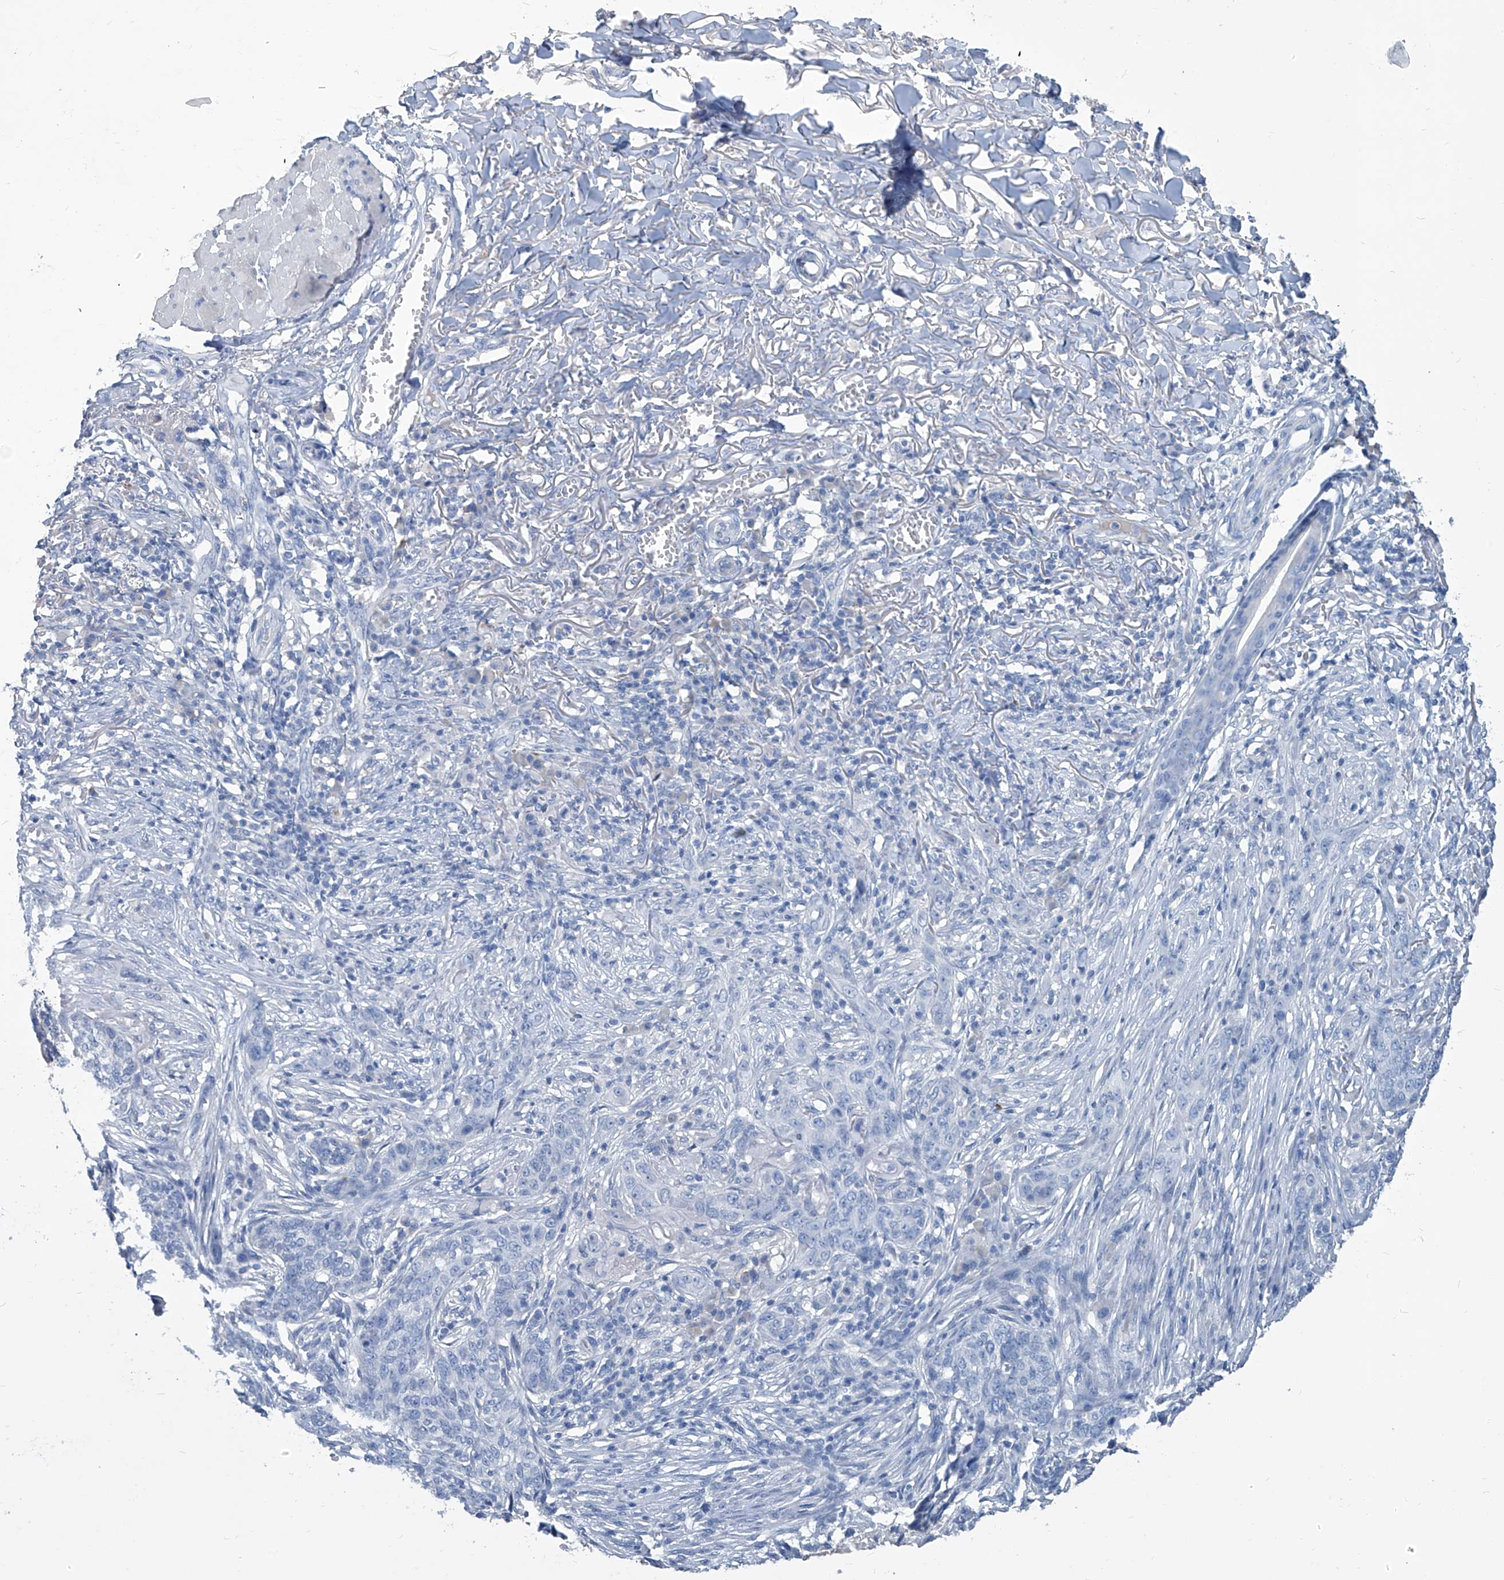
{"staining": {"intensity": "negative", "quantity": "none", "location": "none"}, "tissue": "skin cancer", "cell_type": "Tumor cells", "image_type": "cancer", "snomed": [{"axis": "morphology", "description": "Basal cell carcinoma"}, {"axis": "topography", "description": "Skin"}], "caption": "Immunohistochemical staining of human skin cancer (basal cell carcinoma) demonstrates no significant expression in tumor cells.", "gene": "MTARC1", "patient": {"sex": "male", "age": 85}}